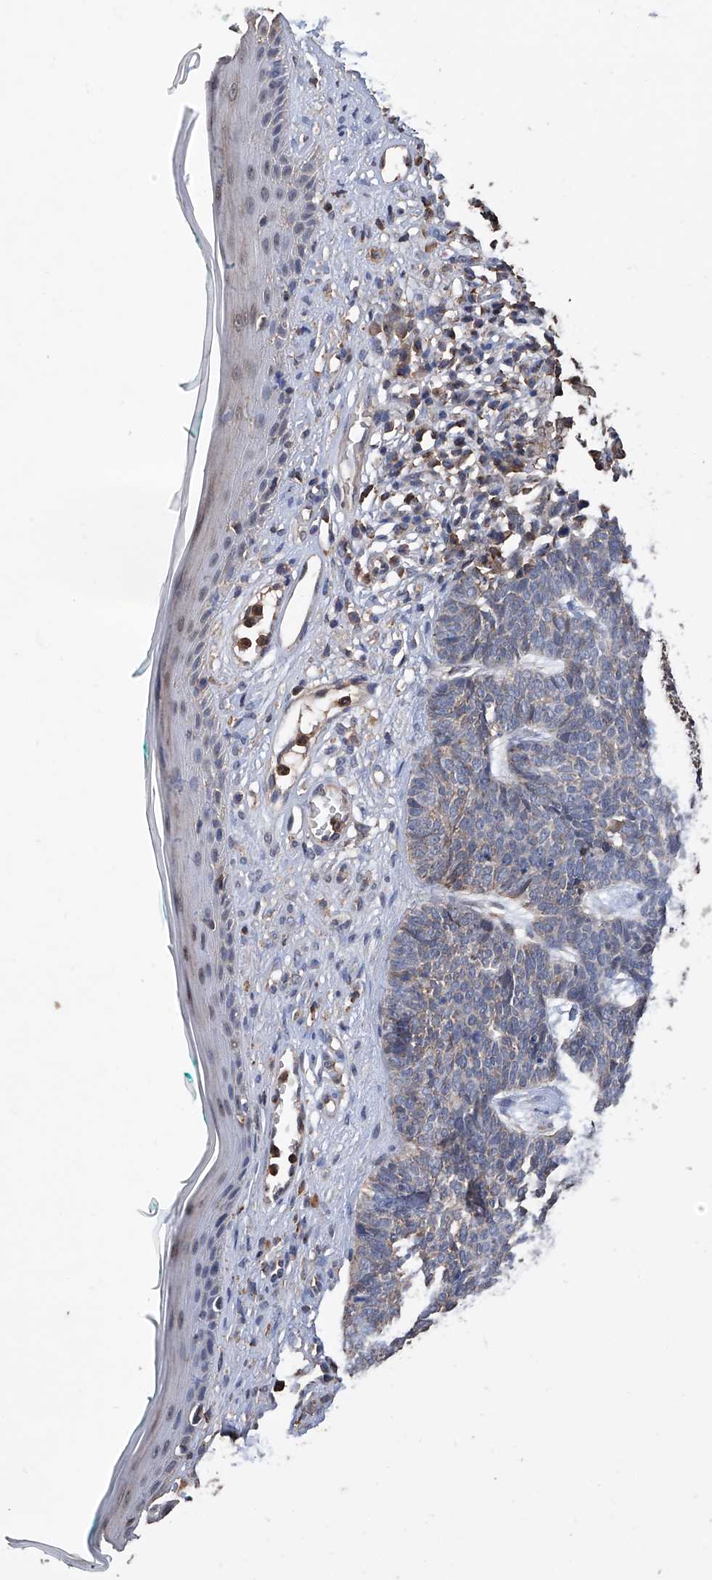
{"staining": {"intensity": "weak", "quantity": "<25%", "location": "cytoplasmic/membranous"}, "tissue": "skin cancer", "cell_type": "Tumor cells", "image_type": "cancer", "snomed": [{"axis": "morphology", "description": "Basal cell carcinoma"}, {"axis": "topography", "description": "Skin"}], "caption": "Human skin basal cell carcinoma stained for a protein using IHC exhibits no staining in tumor cells.", "gene": "GPT", "patient": {"sex": "female", "age": 84}}